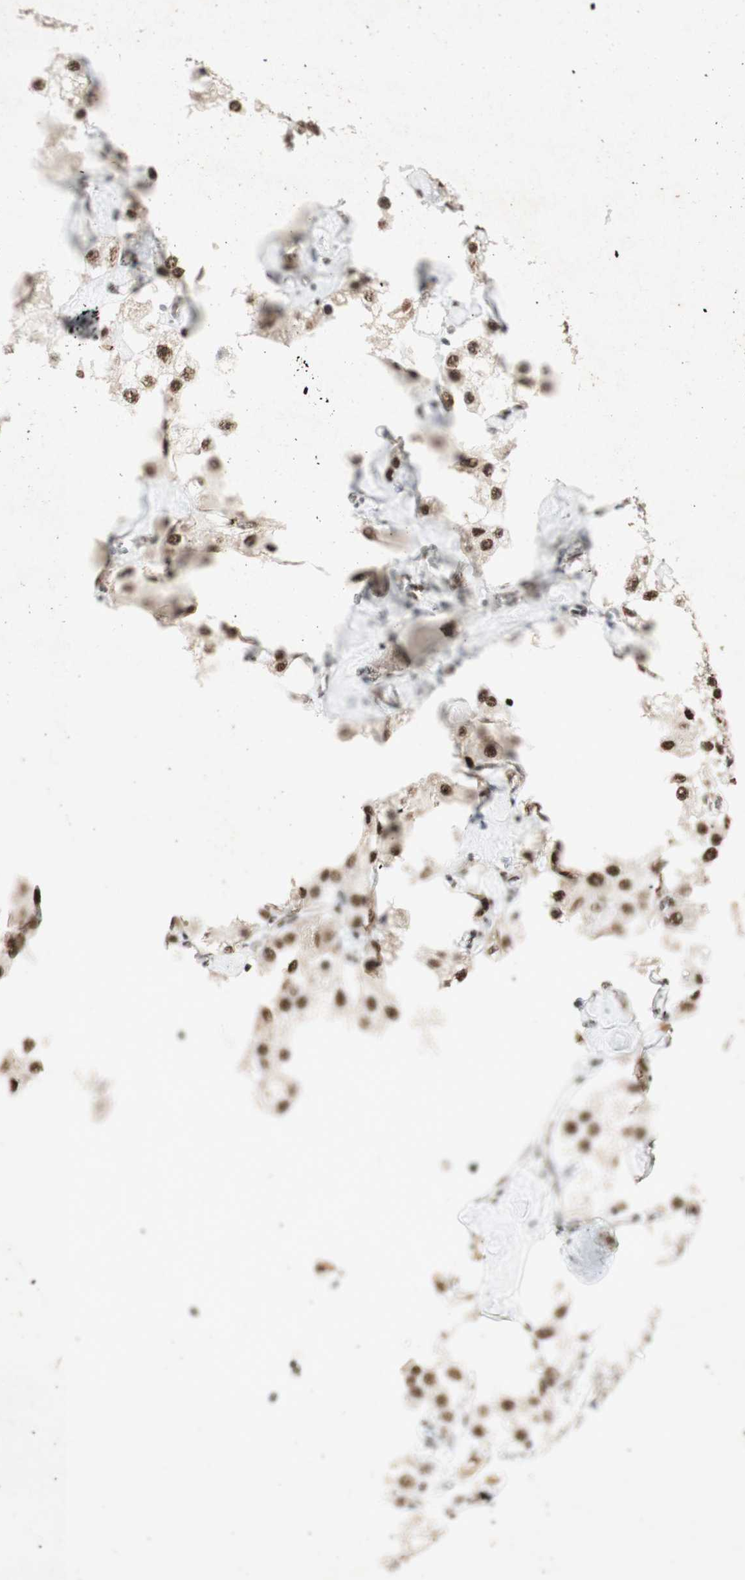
{"staining": {"intensity": "moderate", "quantity": ">75%", "location": "nuclear"}, "tissue": "carcinoid", "cell_type": "Tumor cells", "image_type": "cancer", "snomed": [{"axis": "morphology", "description": "Carcinoid, malignant, NOS"}, {"axis": "topography", "description": "Pancreas"}], "caption": "Immunohistochemistry histopathology image of human malignant carcinoid stained for a protein (brown), which exhibits medium levels of moderate nuclear positivity in approximately >75% of tumor cells.", "gene": "SNRPB", "patient": {"sex": "male", "age": 41}}